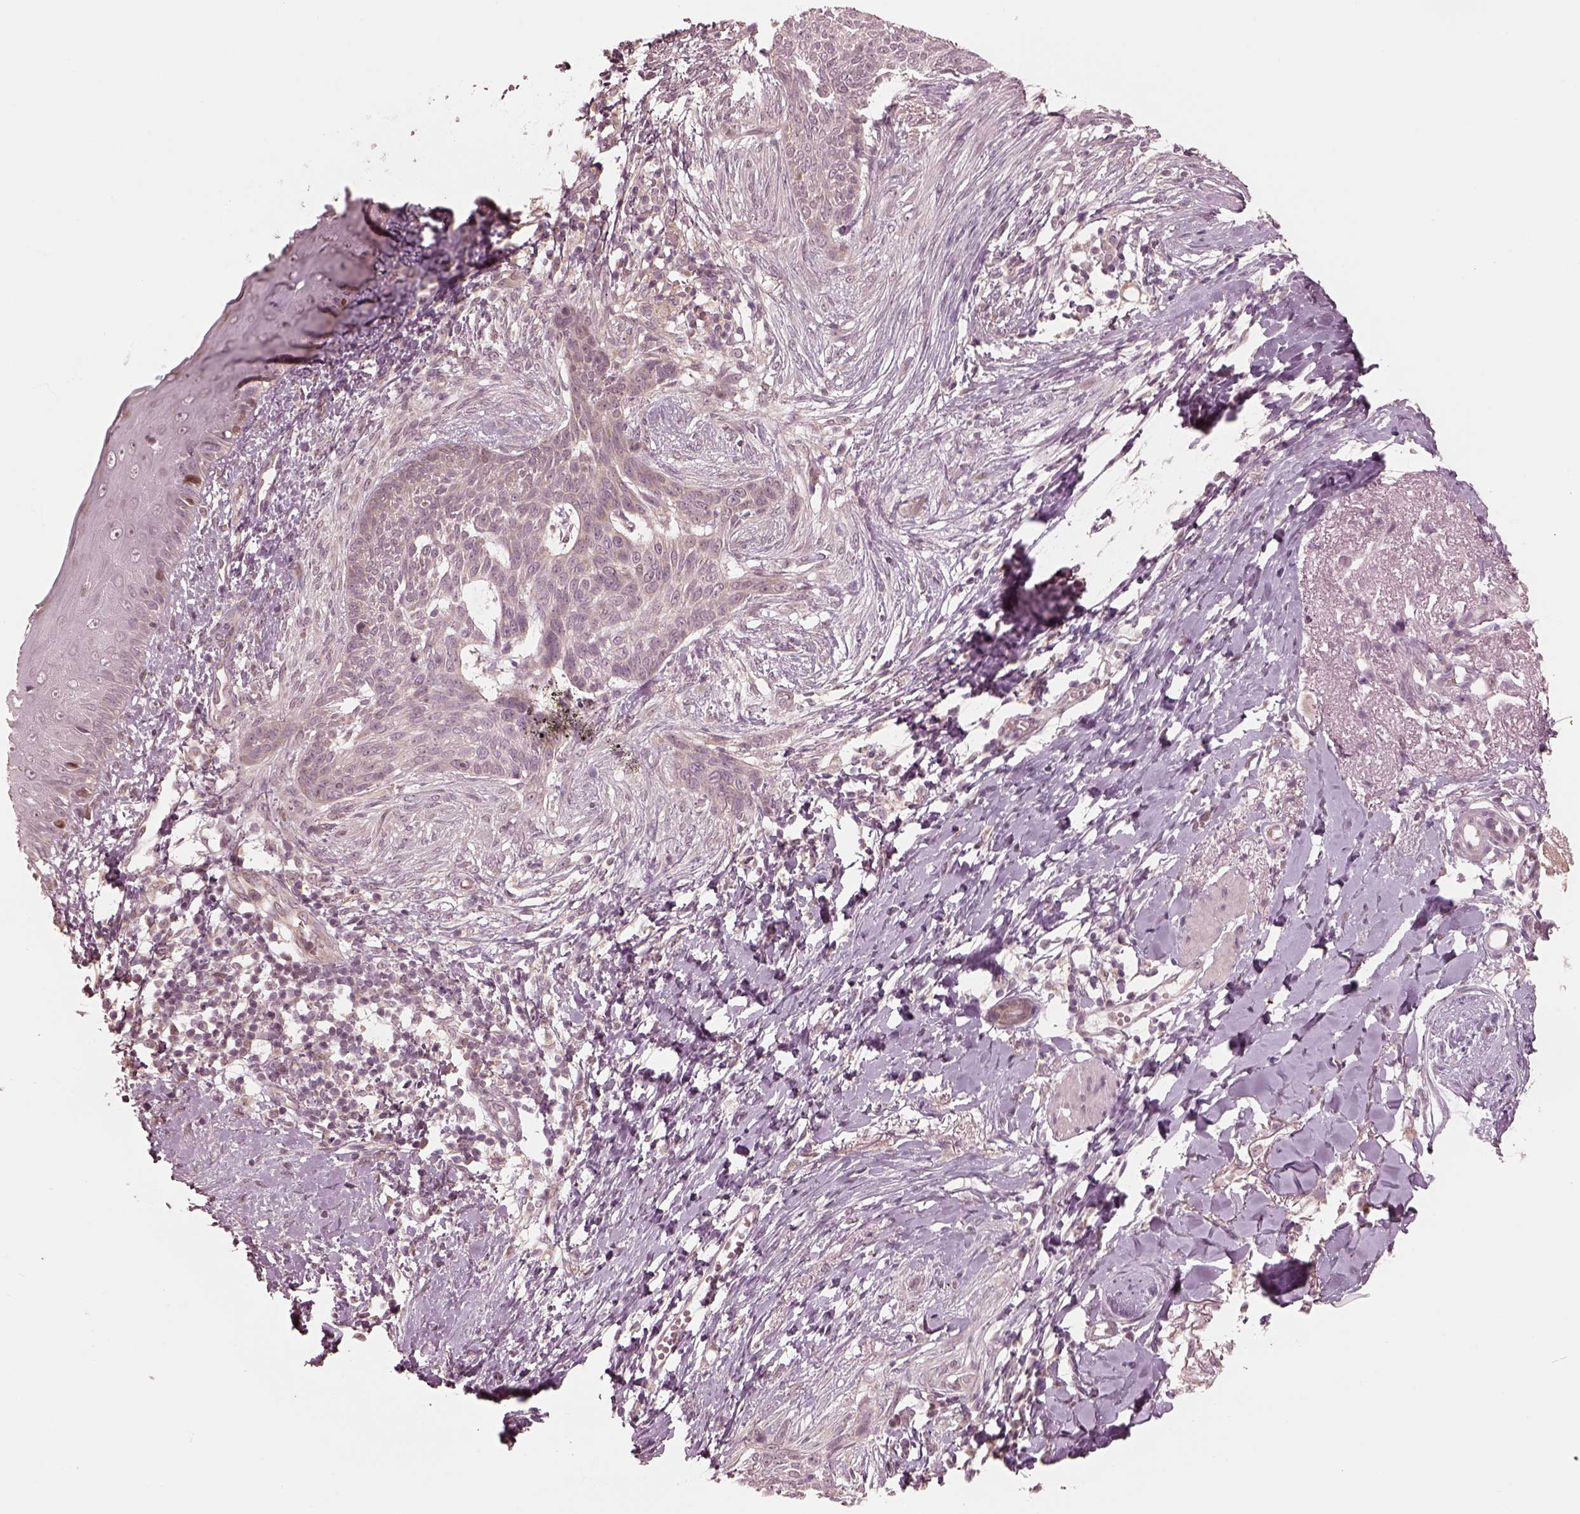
{"staining": {"intensity": "negative", "quantity": "none", "location": "none"}, "tissue": "skin cancer", "cell_type": "Tumor cells", "image_type": "cancer", "snomed": [{"axis": "morphology", "description": "Normal tissue, NOS"}, {"axis": "morphology", "description": "Basal cell carcinoma"}, {"axis": "topography", "description": "Skin"}], "caption": "High power microscopy photomicrograph of an immunohistochemistry histopathology image of basal cell carcinoma (skin), revealing no significant expression in tumor cells.", "gene": "IQCB1", "patient": {"sex": "male", "age": 84}}